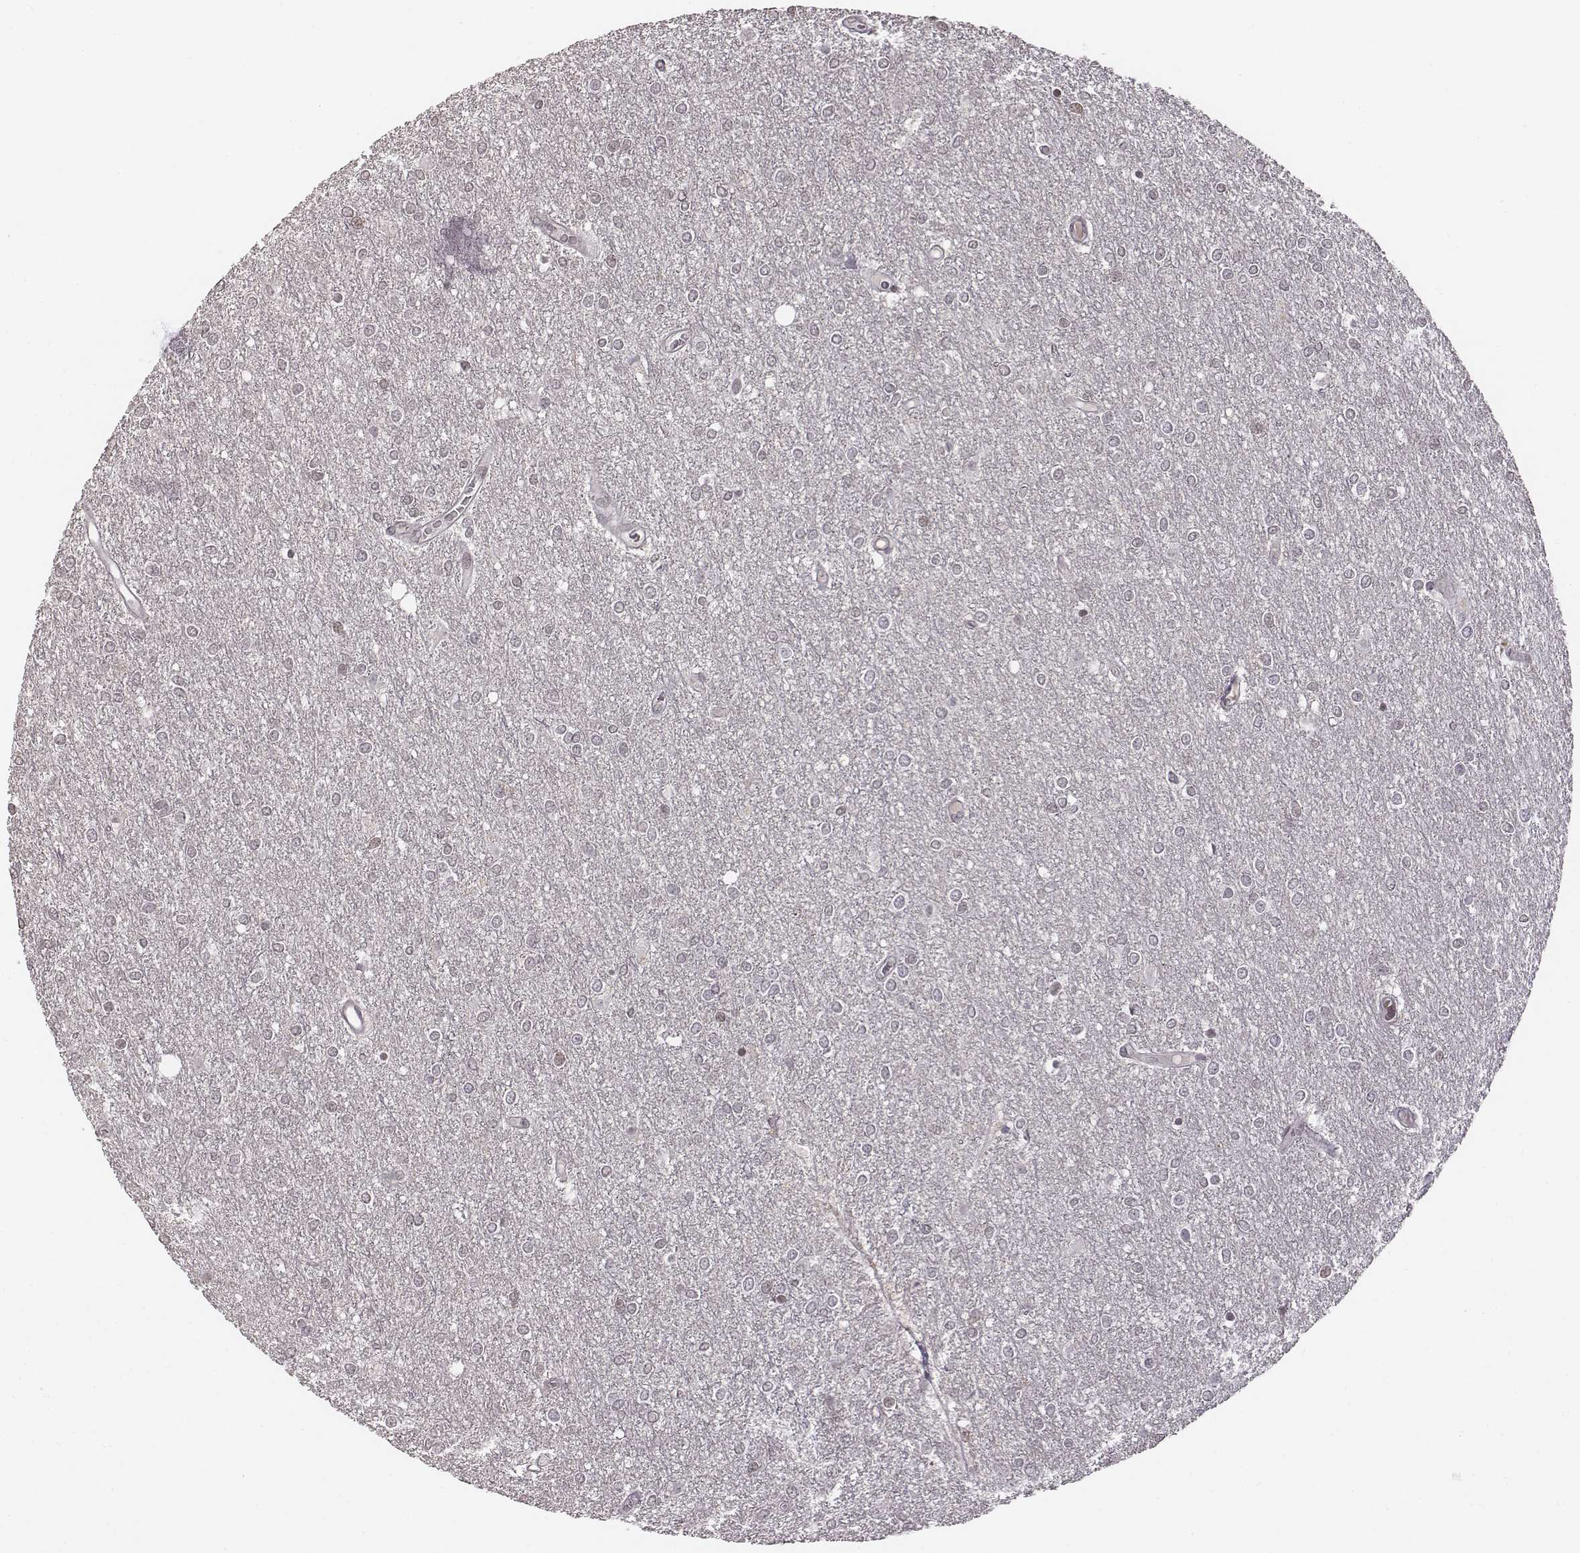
{"staining": {"intensity": "negative", "quantity": "none", "location": "none"}, "tissue": "glioma", "cell_type": "Tumor cells", "image_type": "cancer", "snomed": [{"axis": "morphology", "description": "Glioma, malignant, High grade"}, {"axis": "topography", "description": "Brain"}], "caption": "This is a image of immunohistochemistry (IHC) staining of high-grade glioma (malignant), which shows no staining in tumor cells. (DAB immunohistochemistry visualized using brightfield microscopy, high magnification).", "gene": "GRM4", "patient": {"sex": "female", "age": 61}}